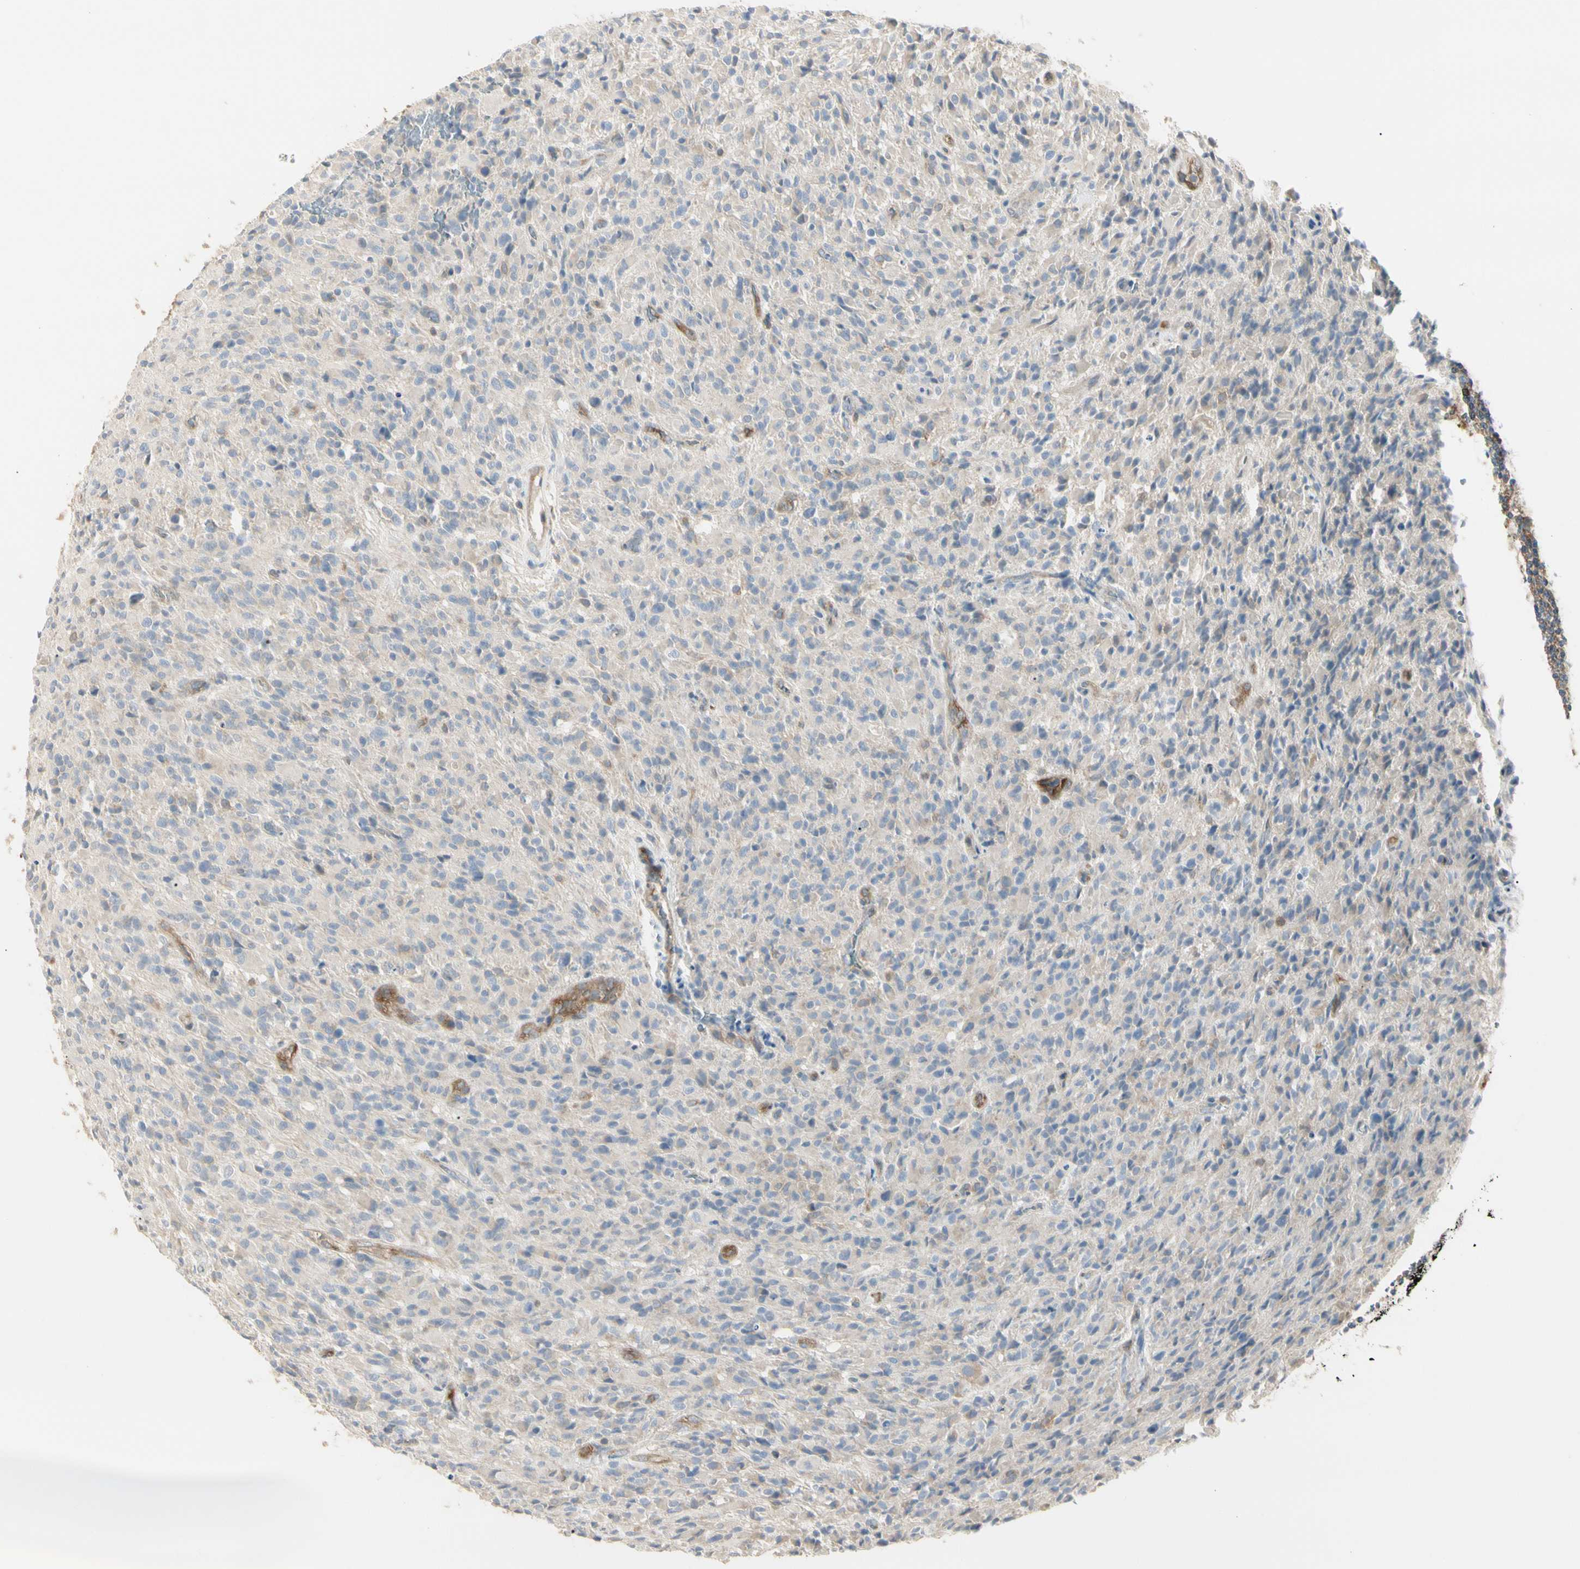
{"staining": {"intensity": "weak", "quantity": "<25%", "location": "cytoplasmic/membranous"}, "tissue": "glioma", "cell_type": "Tumor cells", "image_type": "cancer", "snomed": [{"axis": "morphology", "description": "Glioma, malignant, High grade"}, {"axis": "topography", "description": "Brain"}], "caption": "Image shows no significant protein expression in tumor cells of glioma. (Immunohistochemistry, brightfield microscopy, high magnification).", "gene": "NFKB2", "patient": {"sex": "male", "age": 71}}